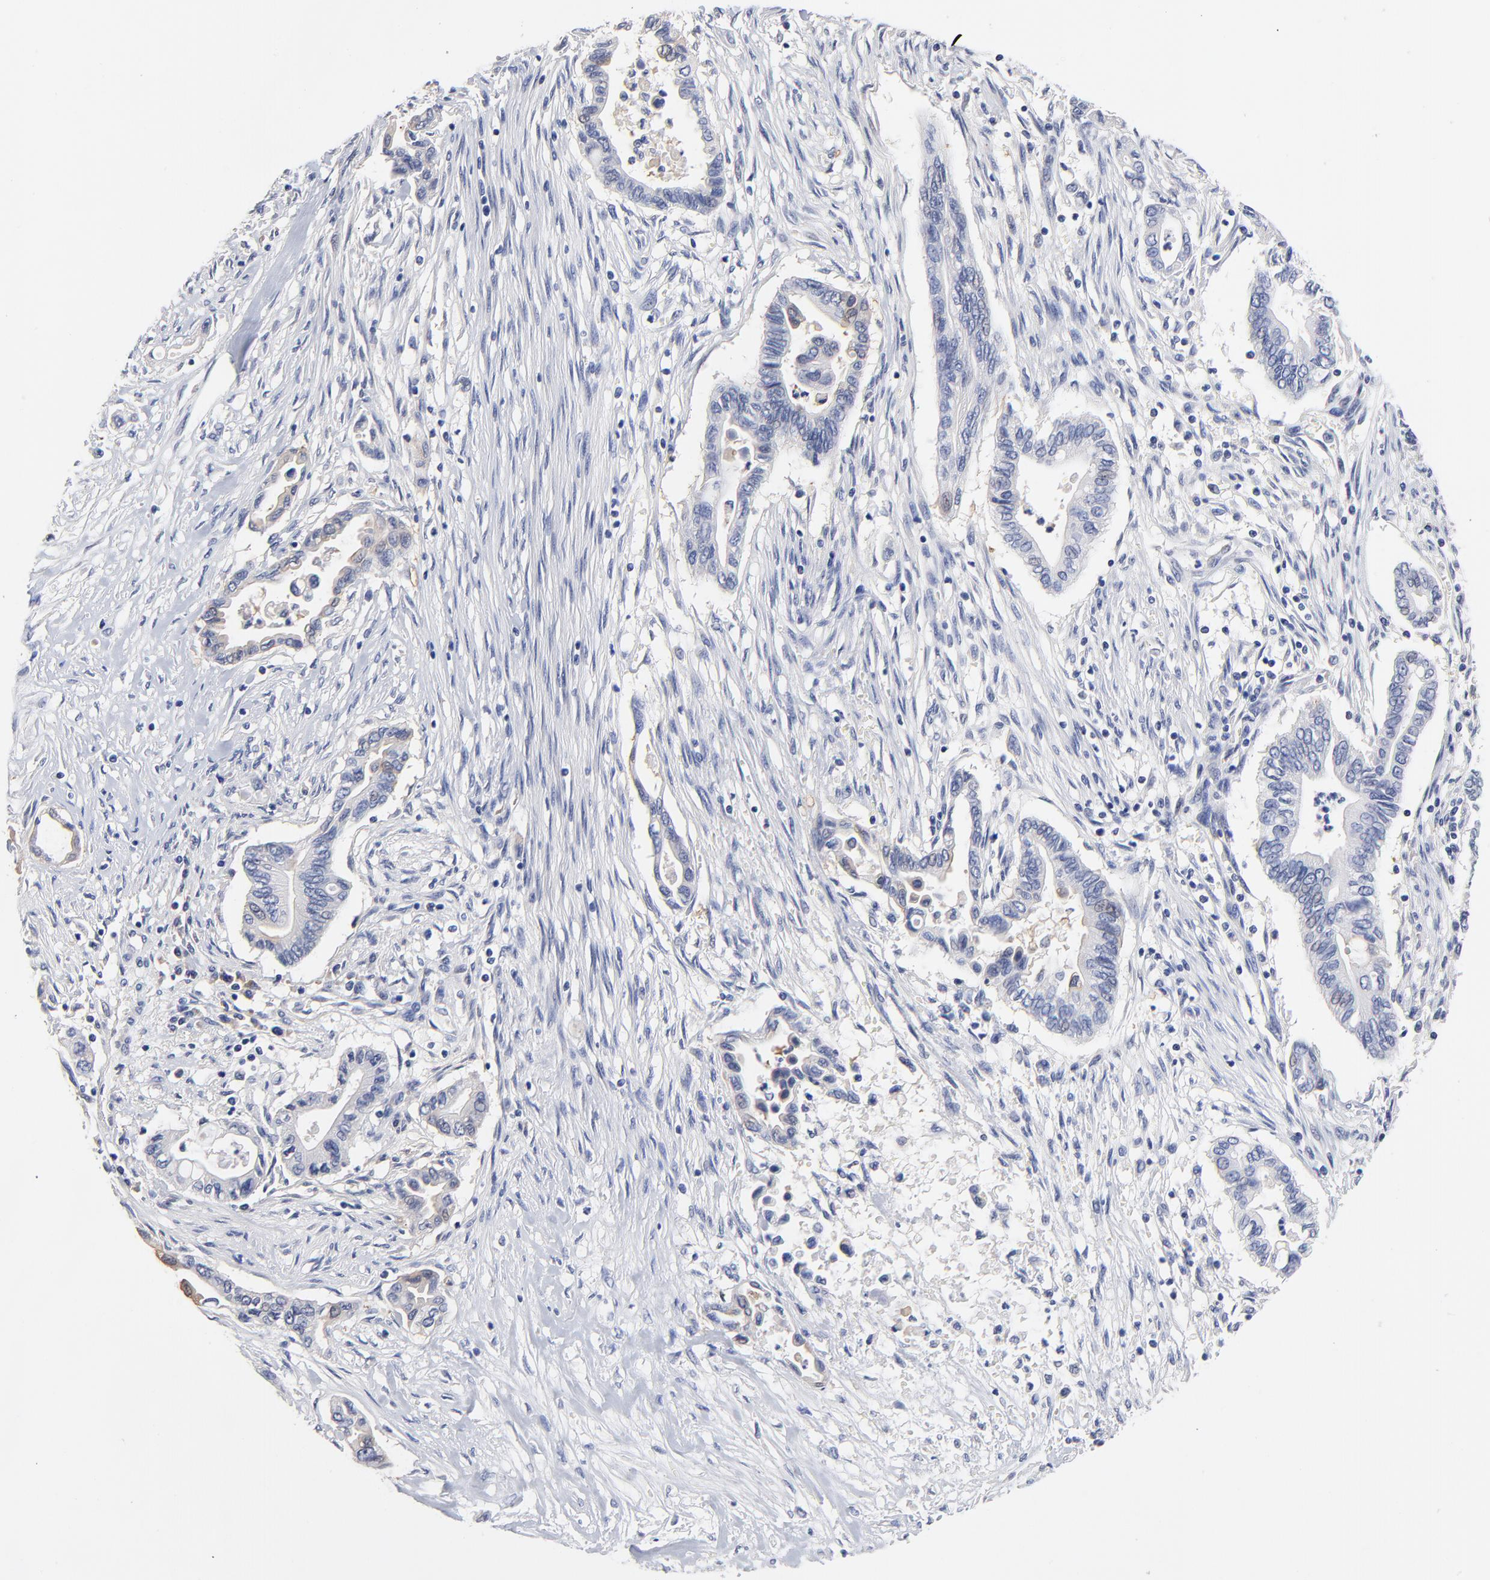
{"staining": {"intensity": "weak", "quantity": "<25%", "location": "cytoplasmic/membranous"}, "tissue": "pancreatic cancer", "cell_type": "Tumor cells", "image_type": "cancer", "snomed": [{"axis": "morphology", "description": "Adenocarcinoma, NOS"}, {"axis": "topography", "description": "Pancreas"}], "caption": "IHC histopathology image of pancreatic adenocarcinoma stained for a protein (brown), which exhibits no expression in tumor cells.", "gene": "TWNK", "patient": {"sex": "female", "age": 57}}